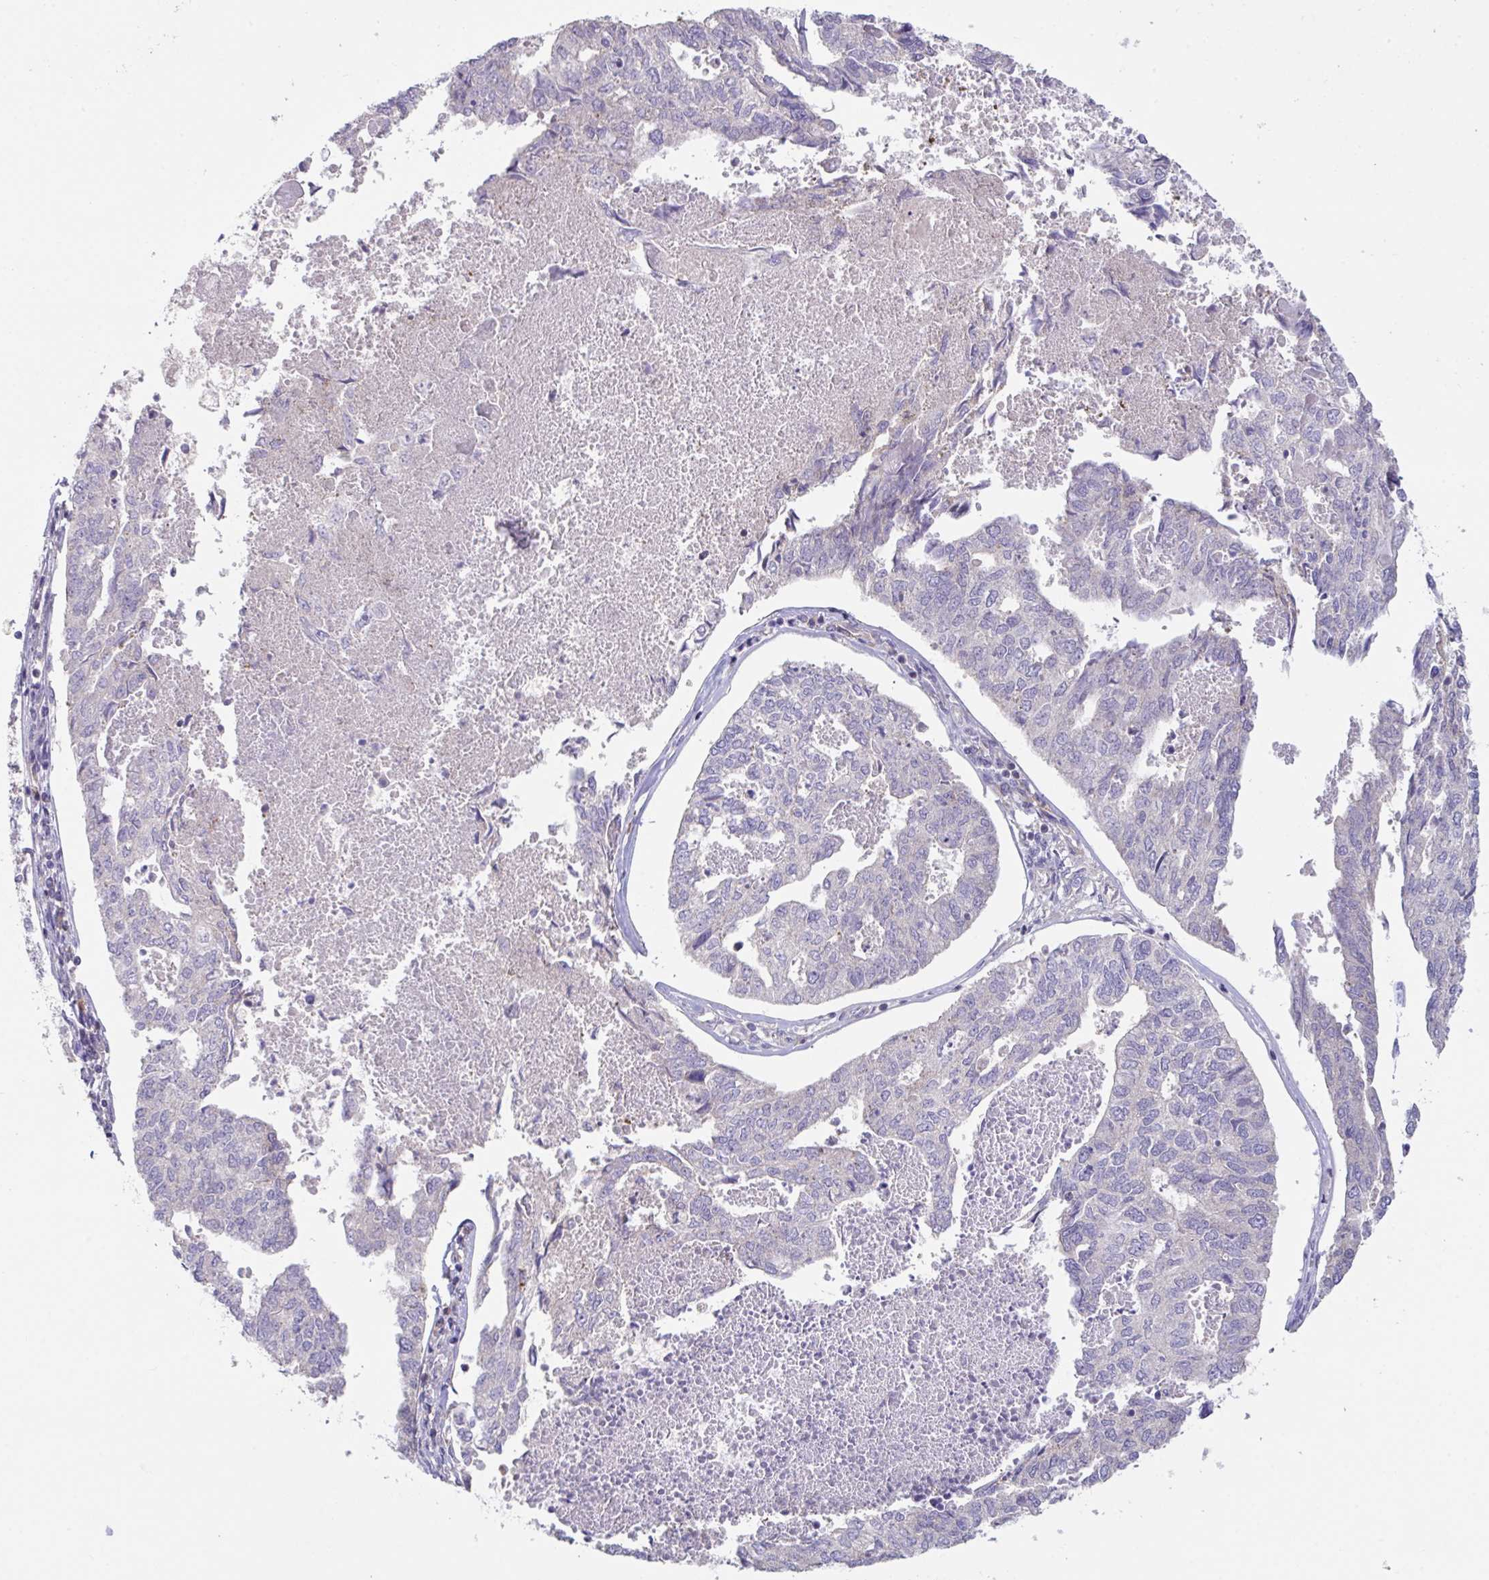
{"staining": {"intensity": "negative", "quantity": "none", "location": "none"}, "tissue": "endometrial cancer", "cell_type": "Tumor cells", "image_type": "cancer", "snomed": [{"axis": "morphology", "description": "Adenocarcinoma, NOS"}, {"axis": "topography", "description": "Endometrium"}], "caption": "Protein analysis of endometrial cancer (adenocarcinoma) displays no significant expression in tumor cells.", "gene": "YARS2", "patient": {"sex": "female", "age": 73}}